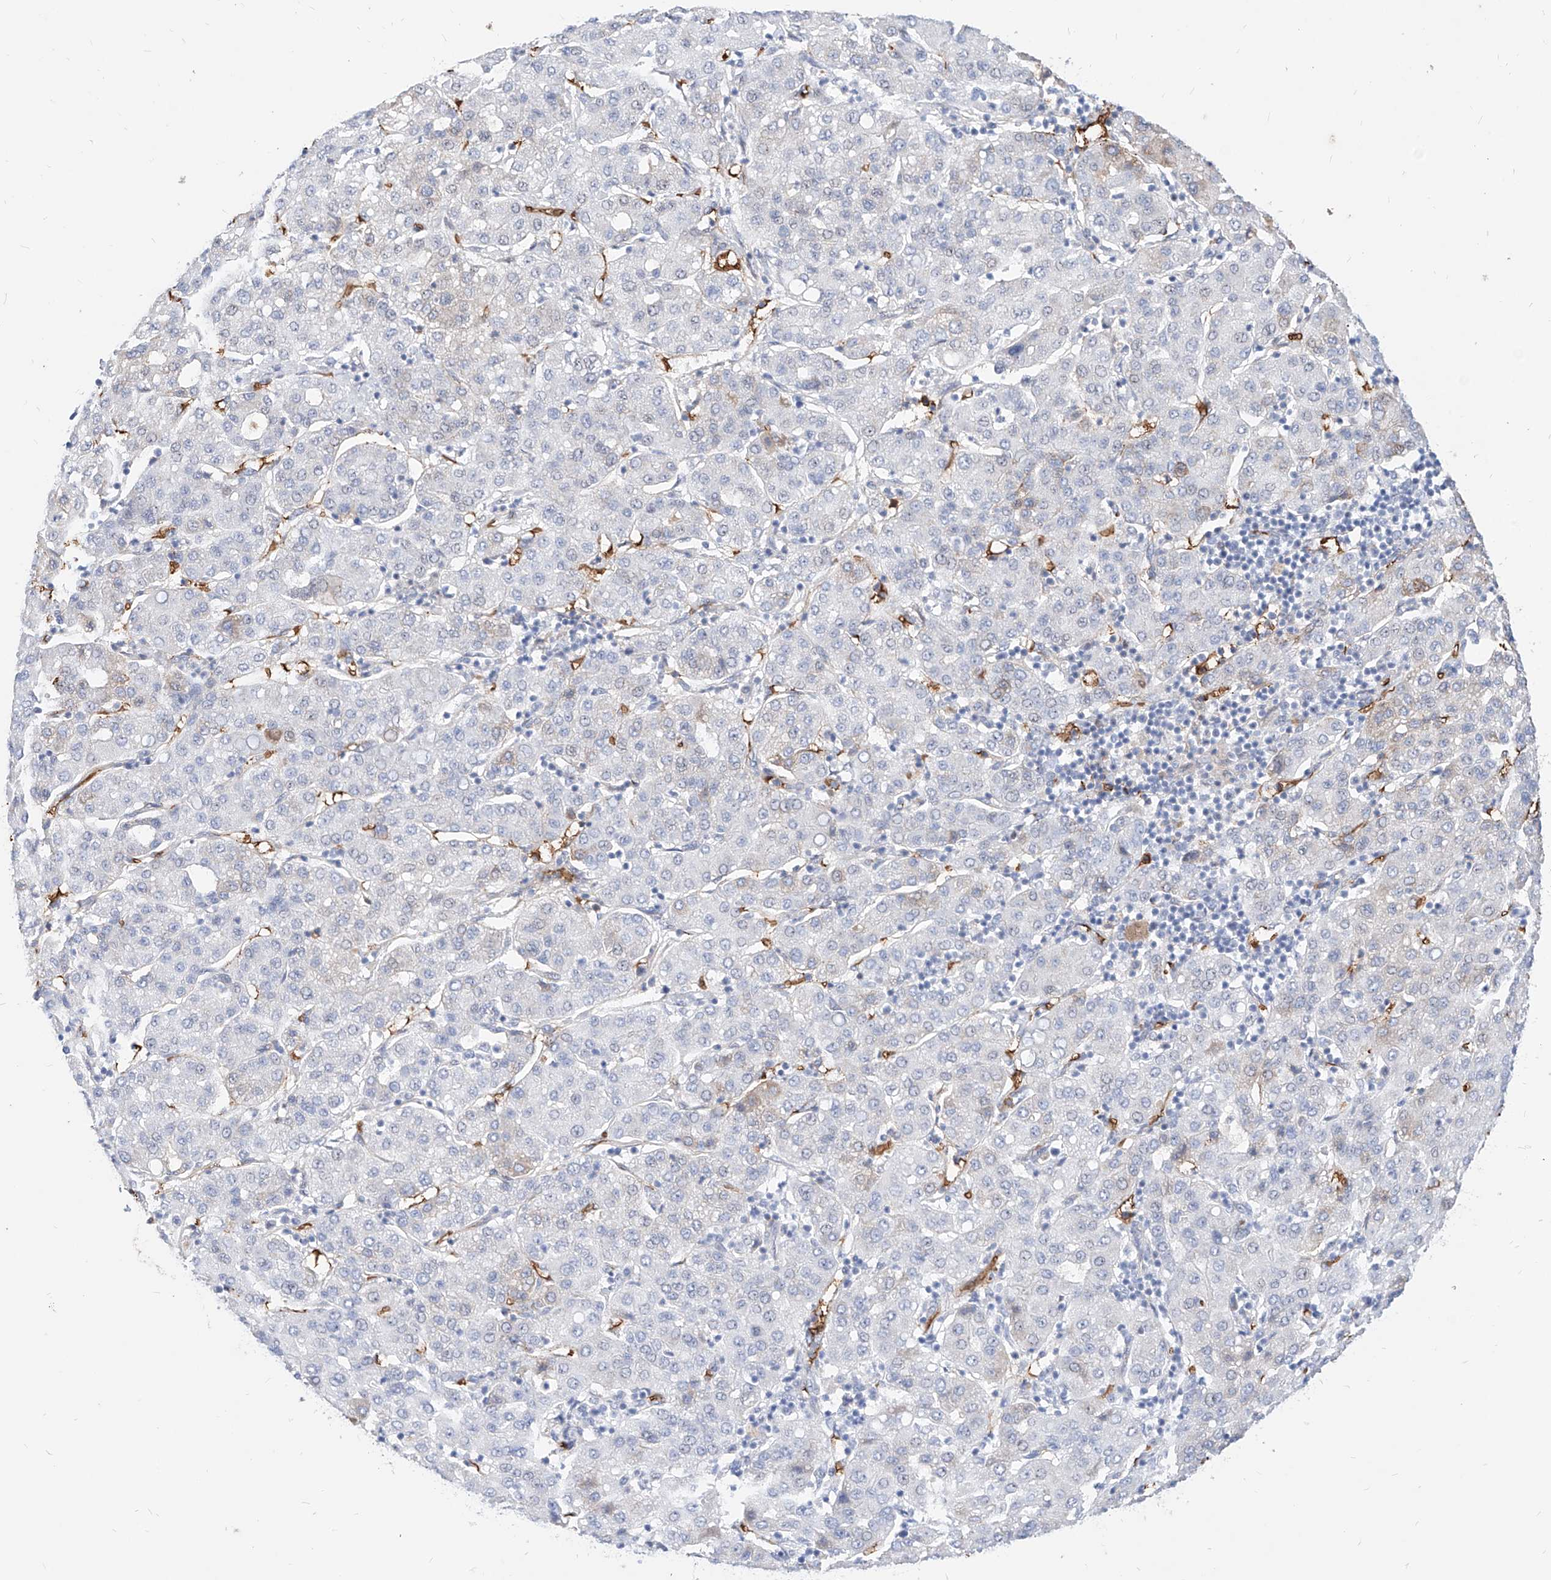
{"staining": {"intensity": "negative", "quantity": "none", "location": "none"}, "tissue": "liver cancer", "cell_type": "Tumor cells", "image_type": "cancer", "snomed": [{"axis": "morphology", "description": "Carcinoma, Hepatocellular, NOS"}, {"axis": "topography", "description": "Liver"}], "caption": "Tumor cells are negative for protein expression in human hepatocellular carcinoma (liver).", "gene": "ZFP42", "patient": {"sex": "male", "age": 65}}